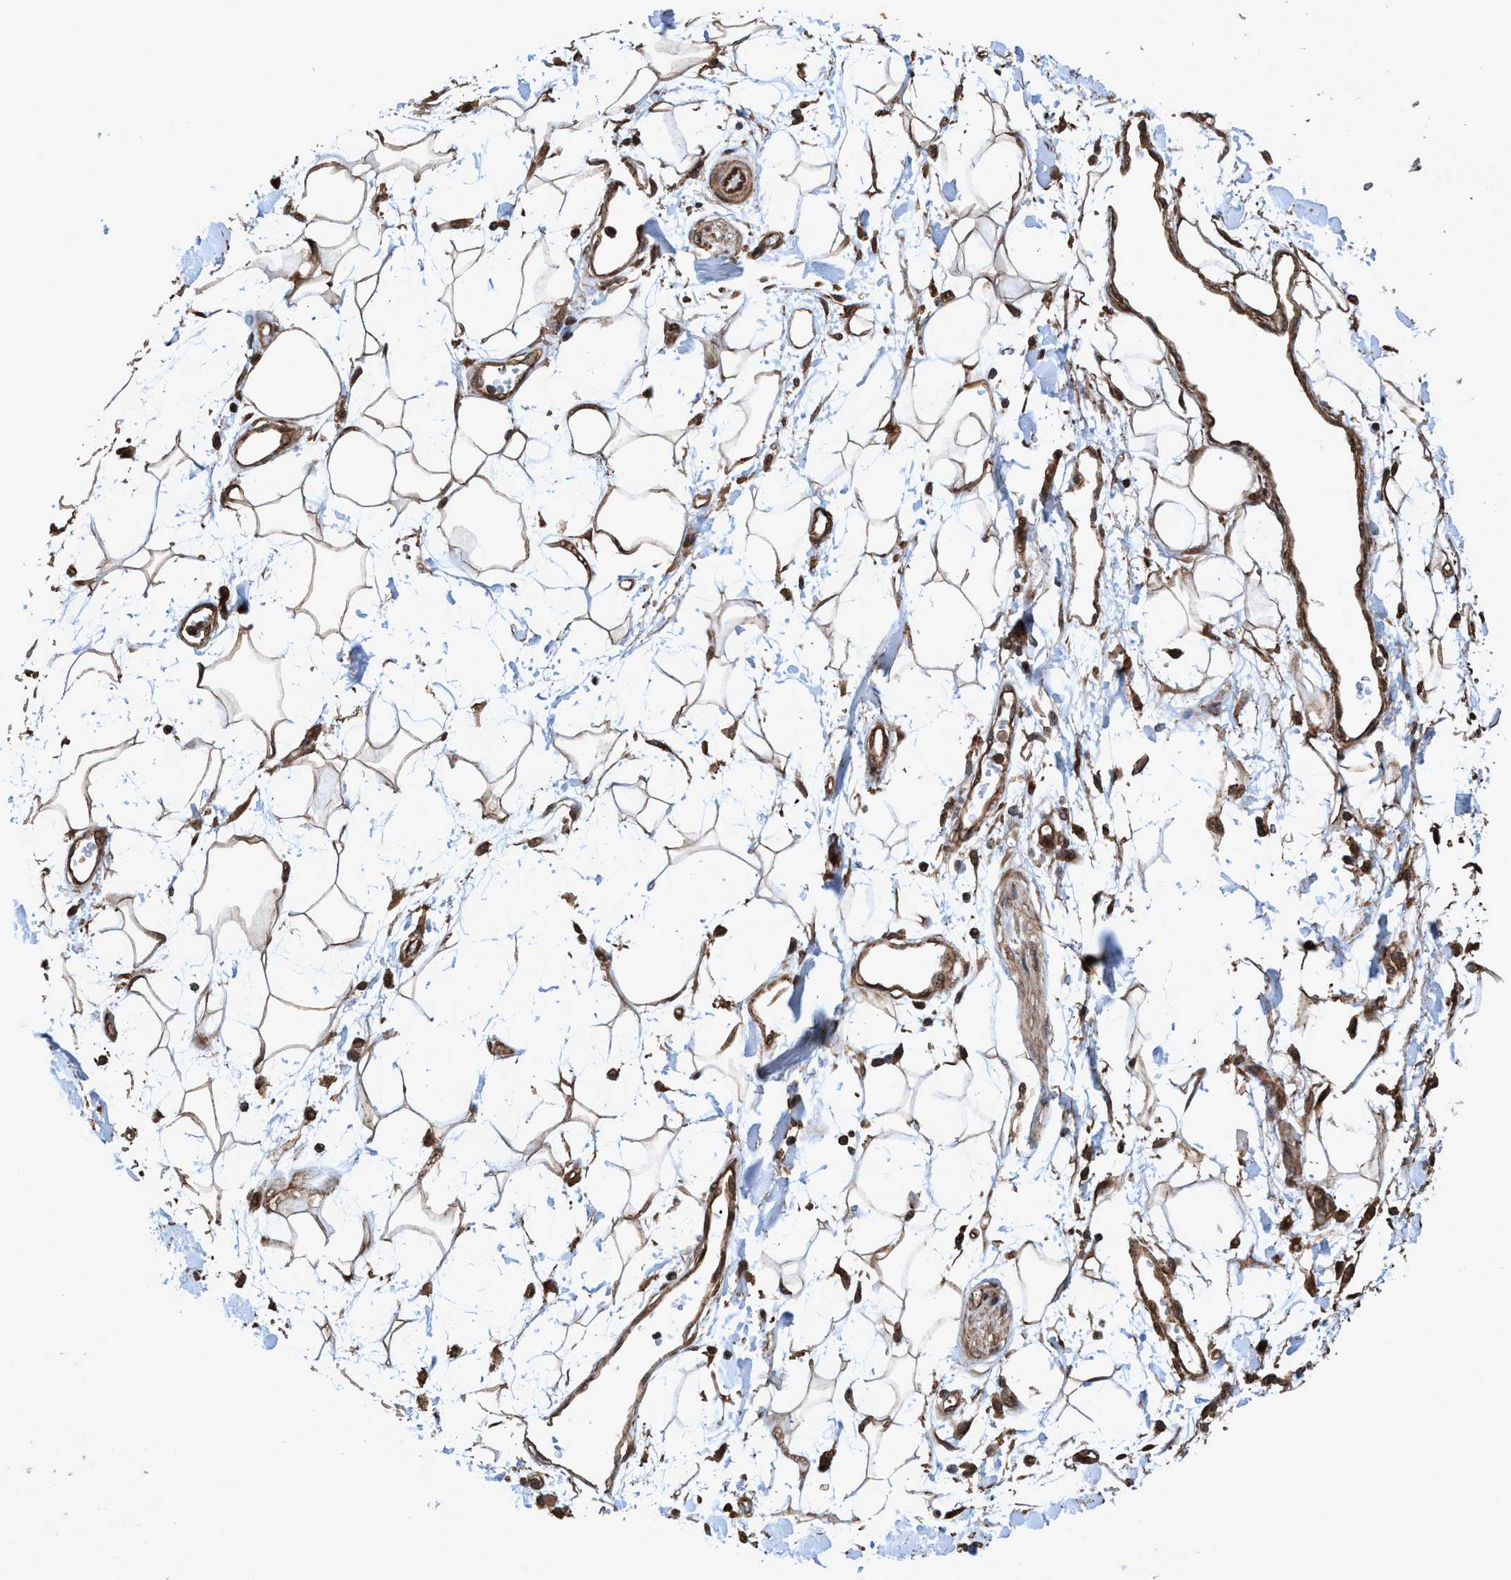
{"staining": {"intensity": "strong", "quantity": ">75%", "location": "cytoplasmic/membranous"}, "tissue": "adipose tissue", "cell_type": "Adipocytes", "image_type": "normal", "snomed": [{"axis": "morphology", "description": "Normal tissue, NOS"}, {"axis": "morphology", "description": "Adenocarcinoma, NOS"}, {"axis": "topography", "description": "Duodenum"}, {"axis": "topography", "description": "Peripheral nerve tissue"}], "caption": "Human adipose tissue stained with a brown dye shows strong cytoplasmic/membranous positive positivity in about >75% of adipocytes.", "gene": "TRPC7", "patient": {"sex": "female", "age": 60}}